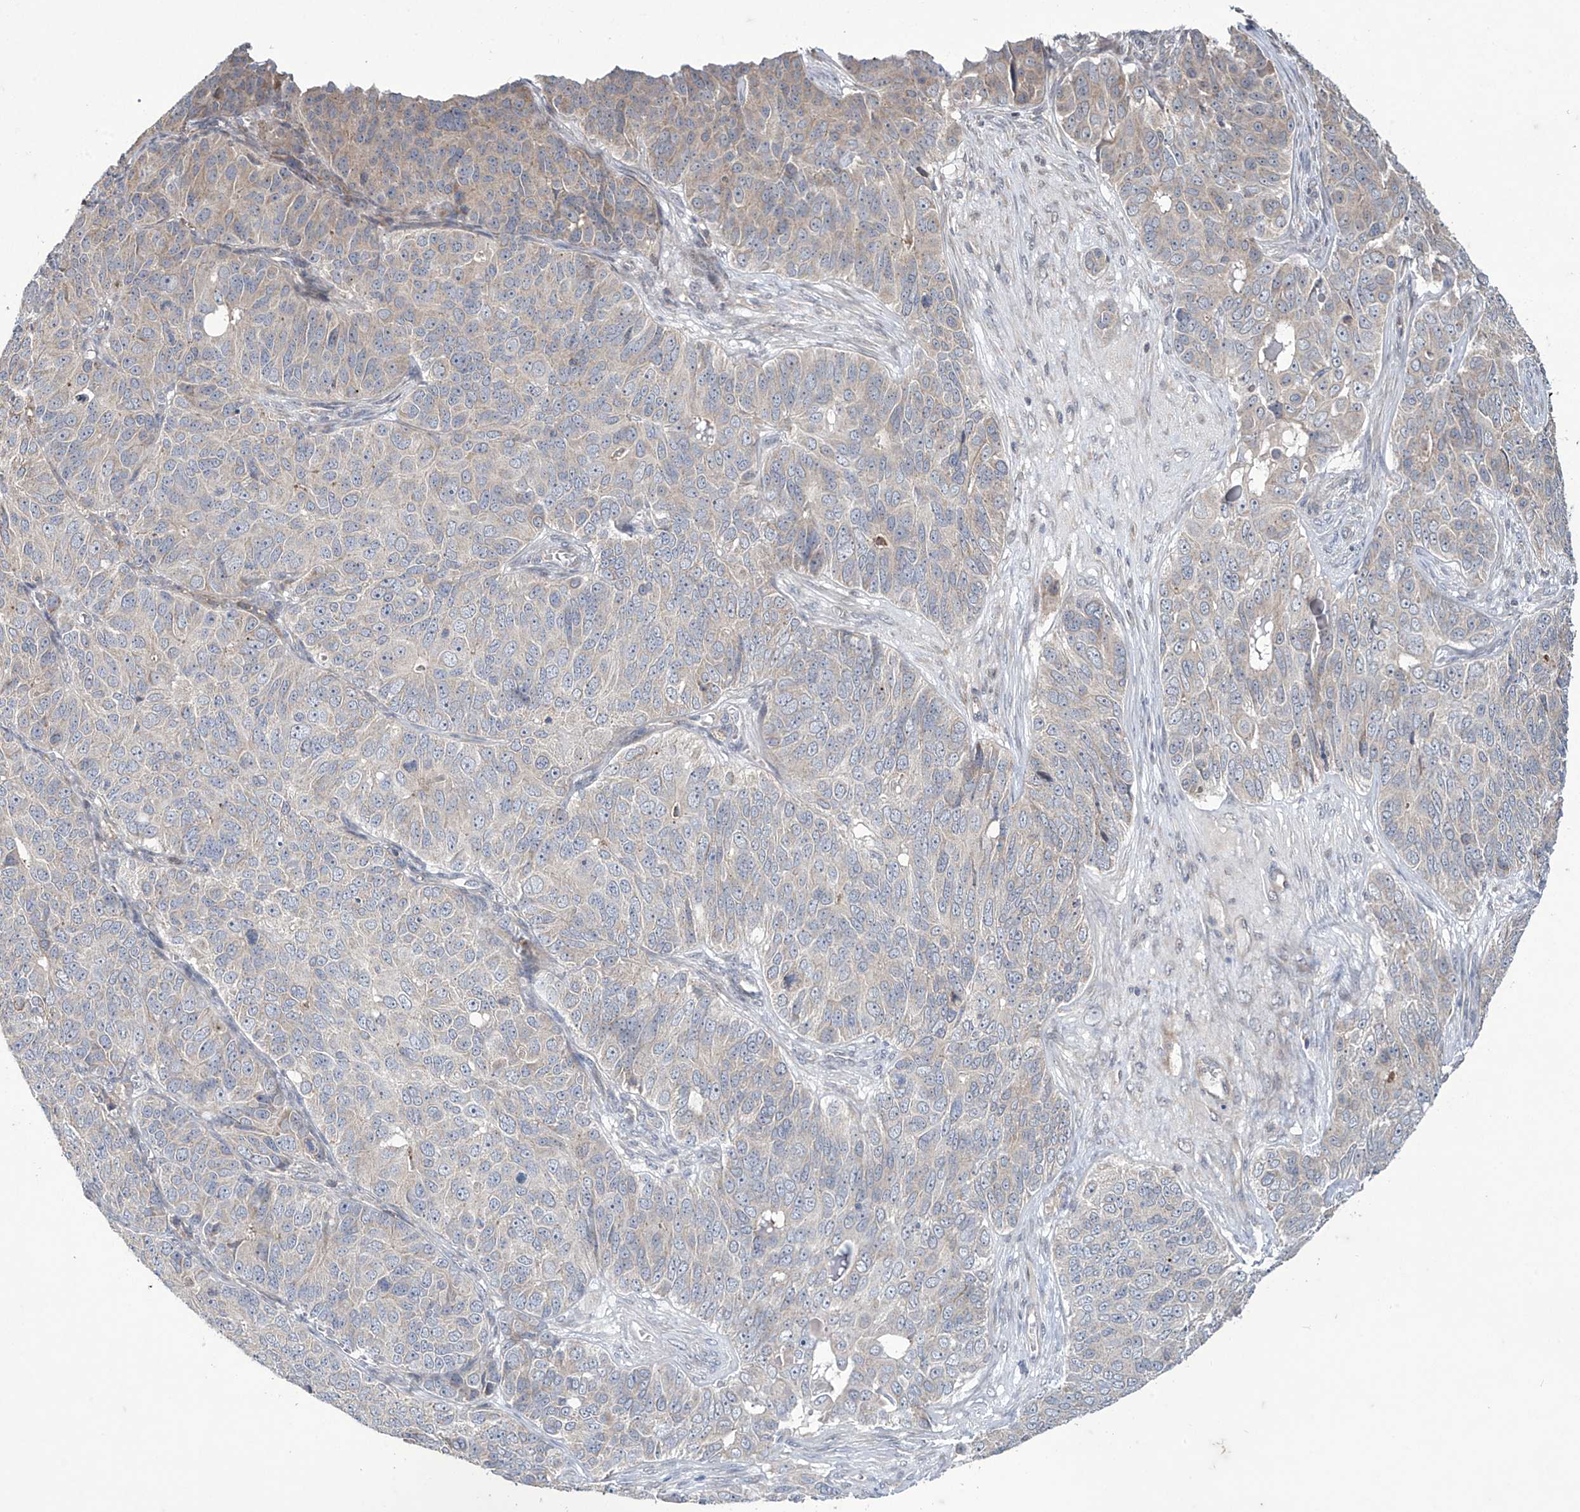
{"staining": {"intensity": "negative", "quantity": "none", "location": "none"}, "tissue": "ovarian cancer", "cell_type": "Tumor cells", "image_type": "cancer", "snomed": [{"axis": "morphology", "description": "Carcinoma, endometroid"}, {"axis": "topography", "description": "Ovary"}], "caption": "There is no significant positivity in tumor cells of endometroid carcinoma (ovarian).", "gene": "TRIM60", "patient": {"sex": "female", "age": 51}}